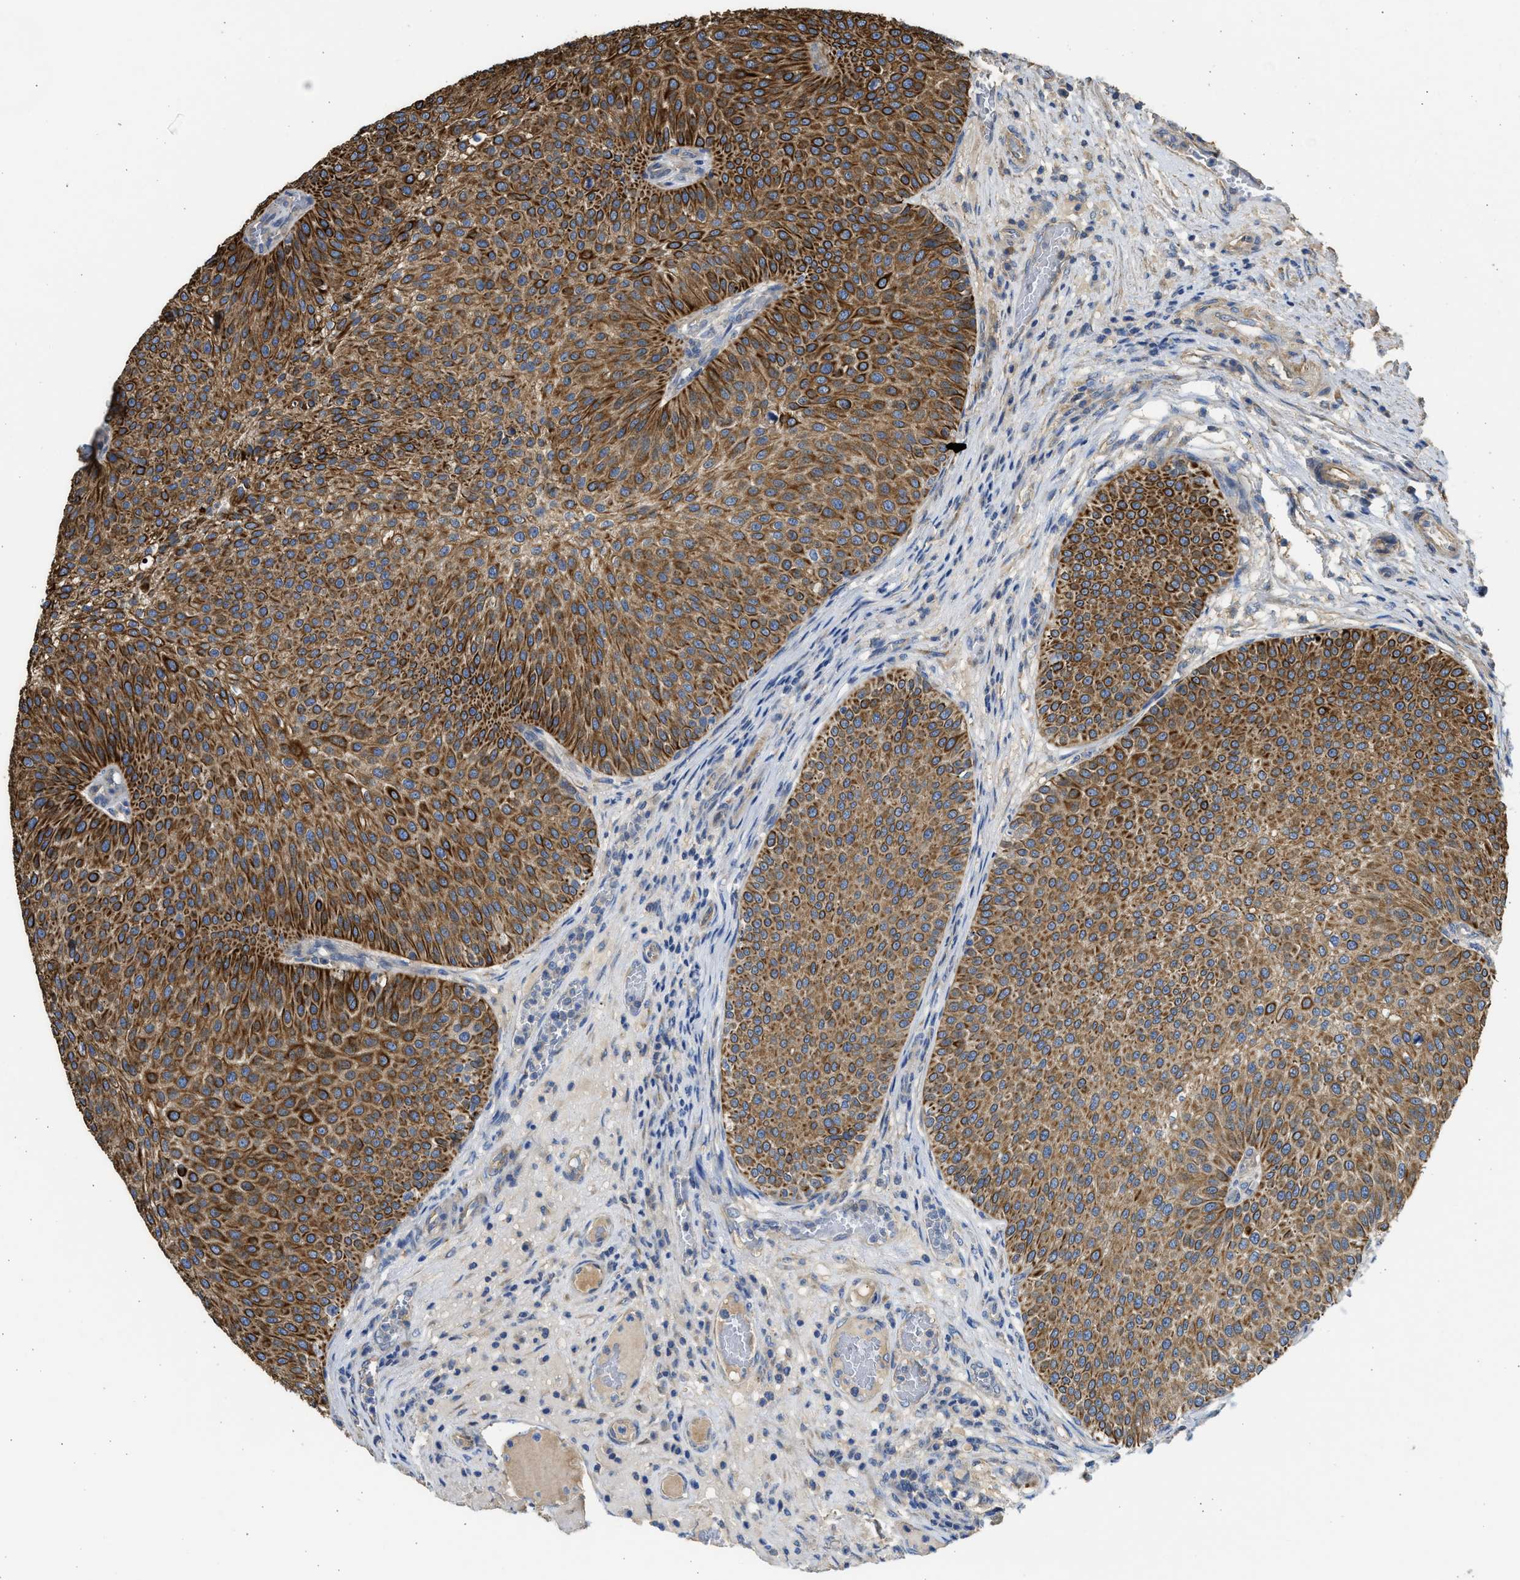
{"staining": {"intensity": "strong", "quantity": ">75%", "location": "cytoplasmic/membranous"}, "tissue": "urothelial cancer", "cell_type": "Tumor cells", "image_type": "cancer", "snomed": [{"axis": "morphology", "description": "Urothelial carcinoma, Low grade"}, {"axis": "topography", "description": "Smooth muscle"}, {"axis": "topography", "description": "Urinary bladder"}], "caption": "Protein expression analysis of urothelial cancer exhibits strong cytoplasmic/membranous positivity in about >75% of tumor cells.", "gene": "CSRNP2", "patient": {"sex": "male", "age": 60}}